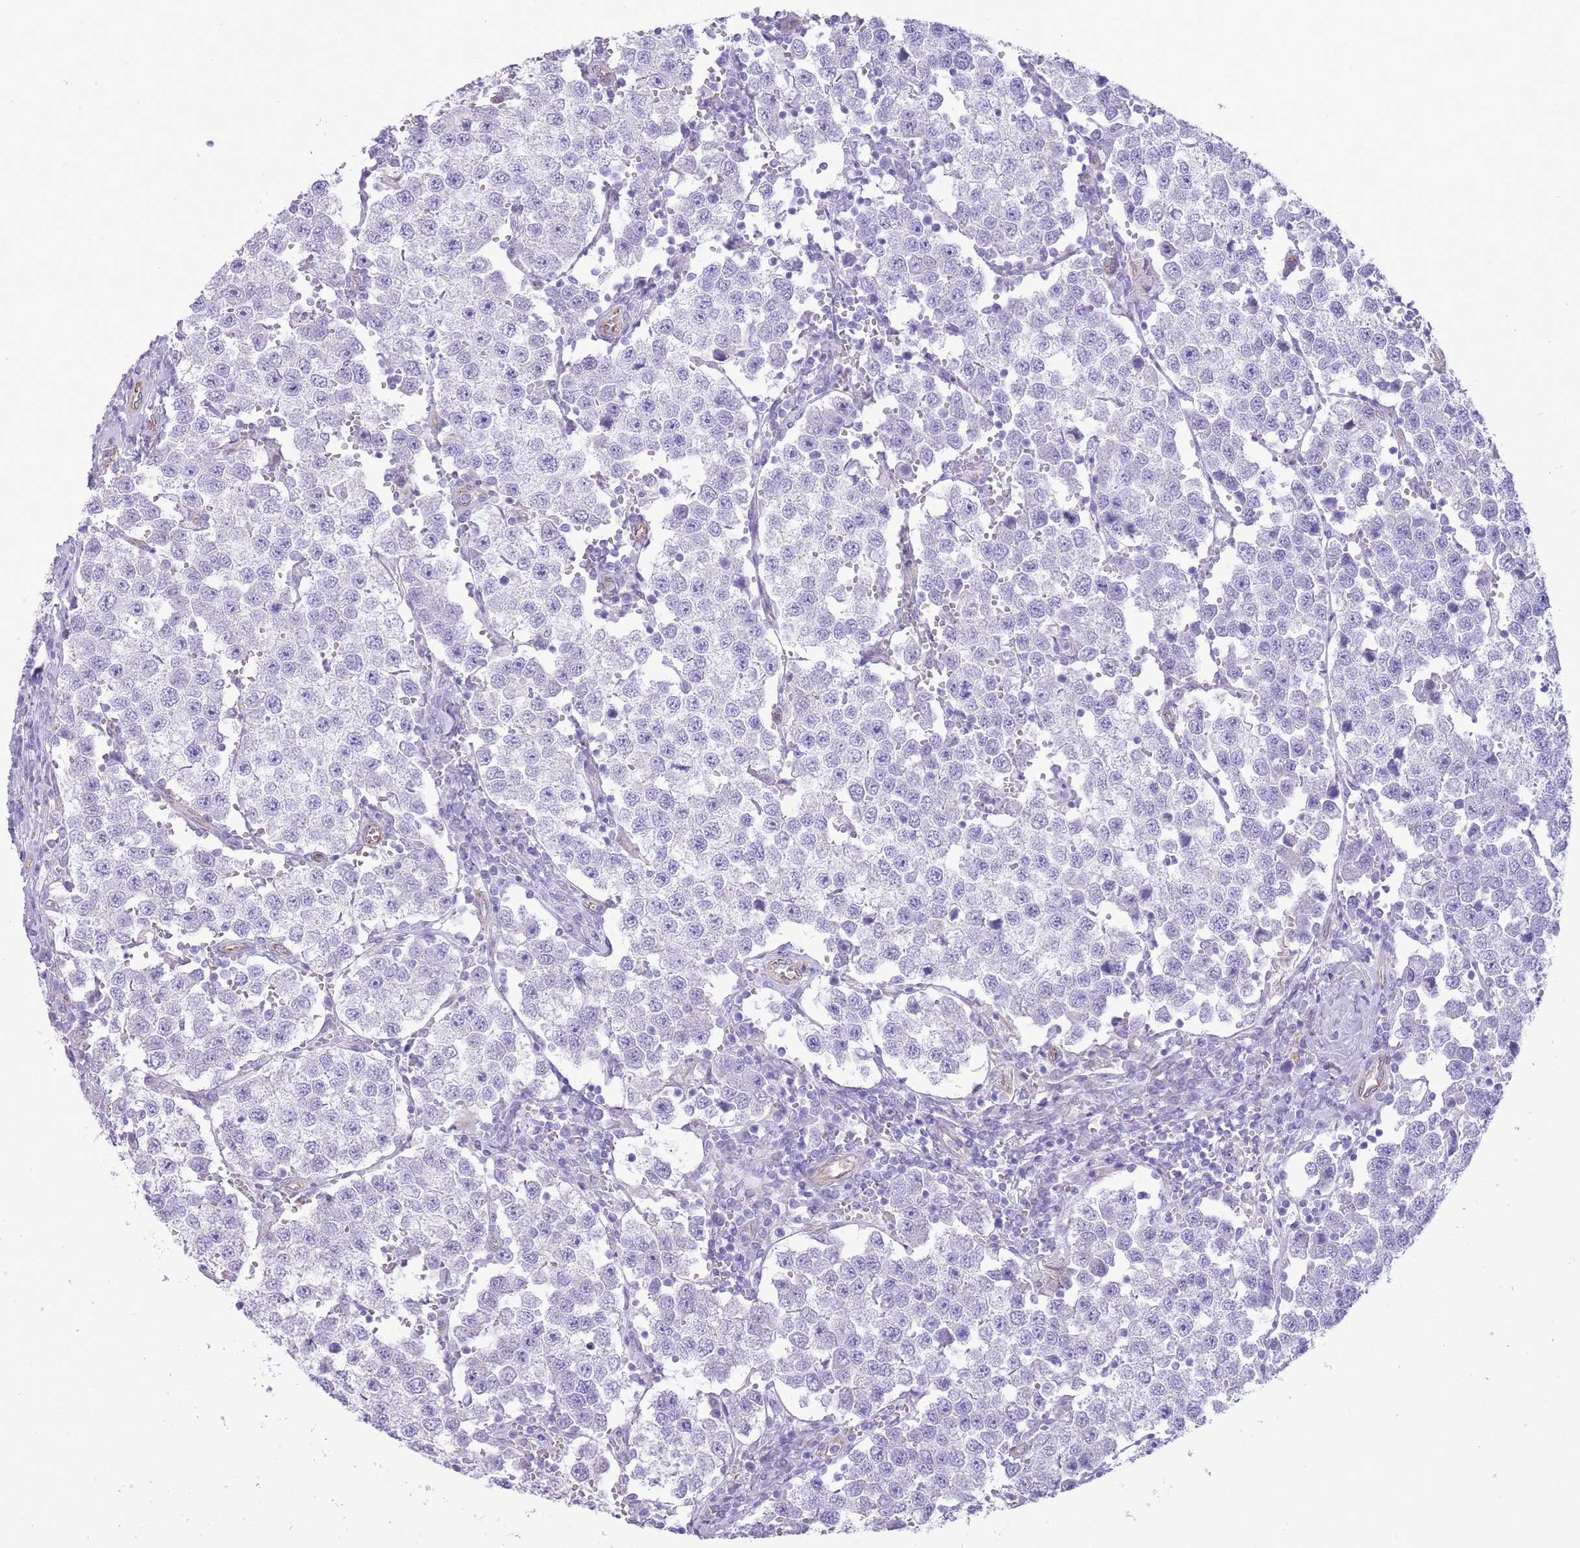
{"staining": {"intensity": "negative", "quantity": "none", "location": "none"}, "tissue": "testis cancer", "cell_type": "Tumor cells", "image_type": "cancer", "snomed": [{"axis": "morphology", "description": "Seminoma, NOS"}, {"axis": "topography", "description": "Testis"}], "caption": "The micrograph displays no significant positivity in tumor cells of testis cancer. The staining is performed using DAB brown chromogen with nuclei counter-stained in using hematoxylin.", "gene": "PTCD1", "patient": {"sex": "male", "age": 37}}